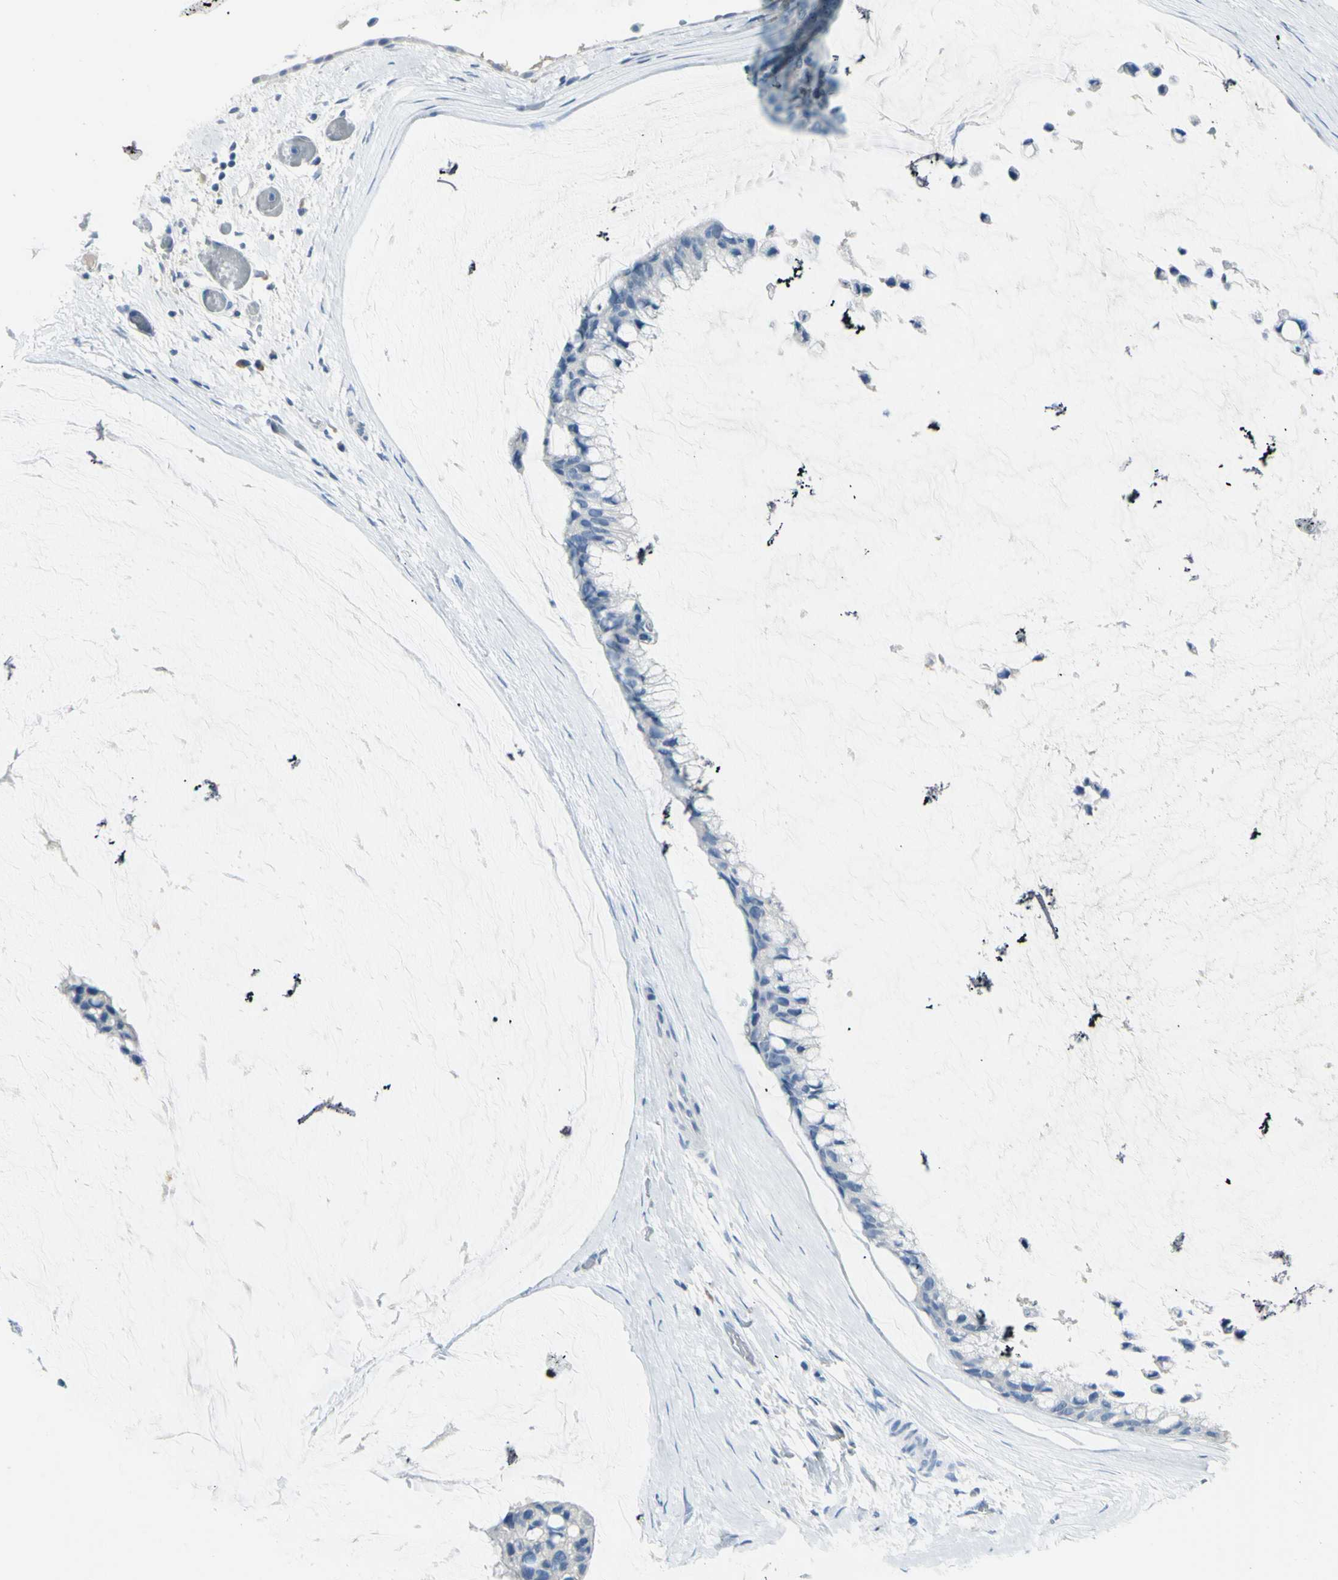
{"staining": {"intensity": "negative", "quantity": "none", "location": "none"}, "tissue": "ovarian cancer", "cell_type": "Tumor cells", "image_type": "cancer", "snomed": [{"axis": "morphology", "description": "Cystadenocarcinoma, mucinous, NOS"}, {"axis": "topography", "description": "Ovary"}], "caption": "This is a histopathology image of IHC staining of ovarian mucinous cystadenocarcinoma, which shows no staining in tumor cells.", "gene": "ZNF557", "patient": {"sex": "female", "age": 39}}